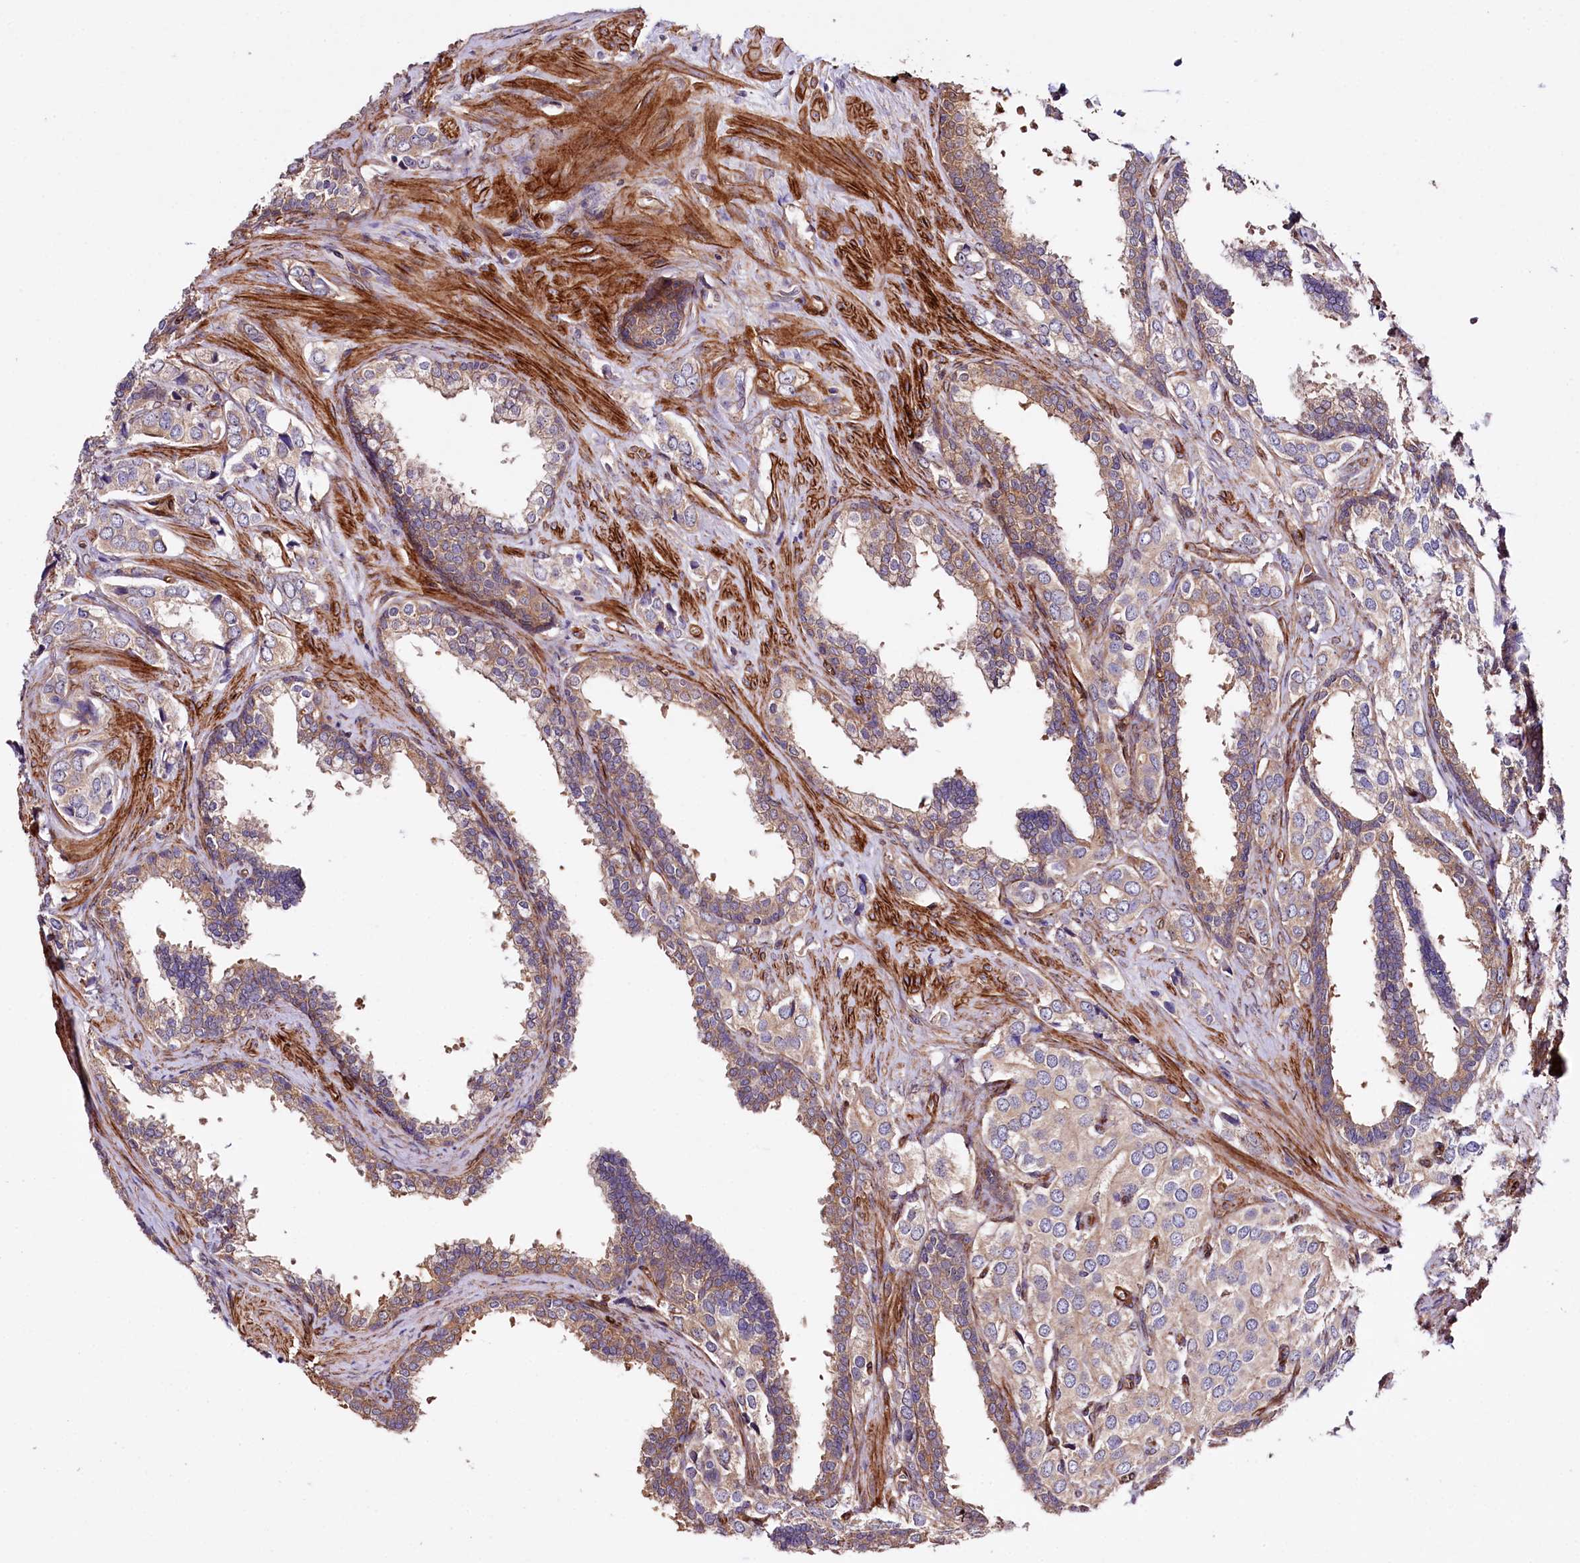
{"staining": {"intensity": "weak", "quantity": "25%-75%", "location": "cytoplasmic/membranous"}, "tissue": "prostate cancer", "cell_type": "Tumor cells", "image_type": "cancer", "snomed": [{"axis": "morphology", "description": "Adenocarcinoma, High grade"}, {"axis": "topography", "description": "Prostate"}], "caption": "This photomicrograph shows immunohistochemistry (IHC) staining of prostate high-grade adenocarcinoma, with low weak cytoplasmic/membranous staining in approximately 25%-75% of tumor cells.", "gene": "SPATS2", "patient": {"sex": "male", "age": 66}}